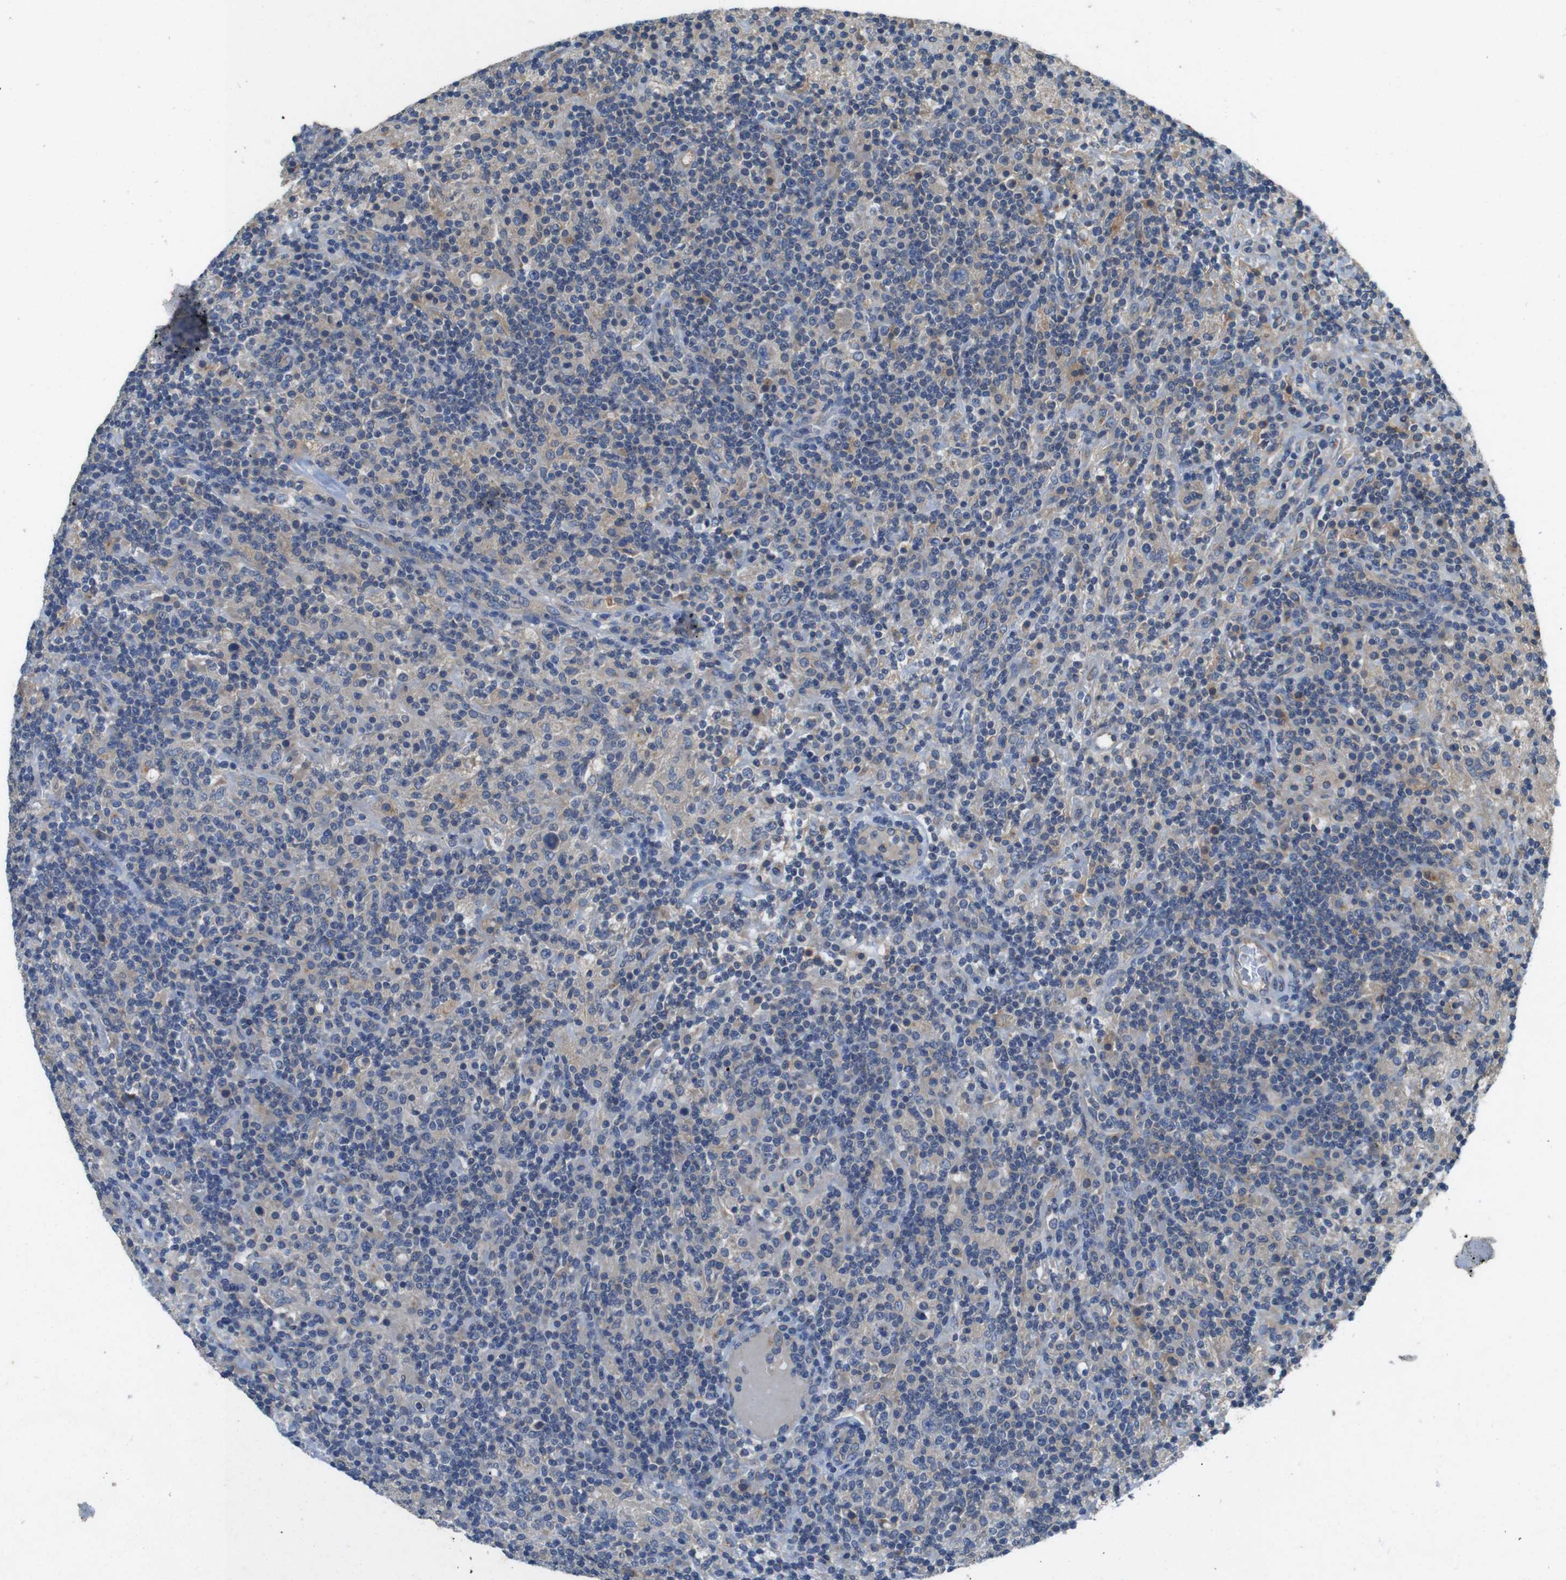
{"staining": {"intensity": "negative", "quantity": "none", "location": "none"}, "tissue": "lymphoma", "cell_type": "Tumor cells", "image_type": "cancer", "snomed": [{"axis": "morphology", "description": "Hodgkin's disease, NOS"}, {"axis": "topography", "description": "Lymph node"}], "caption": "DAB immunohistochemical staining of human lymphoma exhibits no significant staining in tumor cells.", "gene": "DCTN1", "patient": {"sex": "male", "age": 70}}